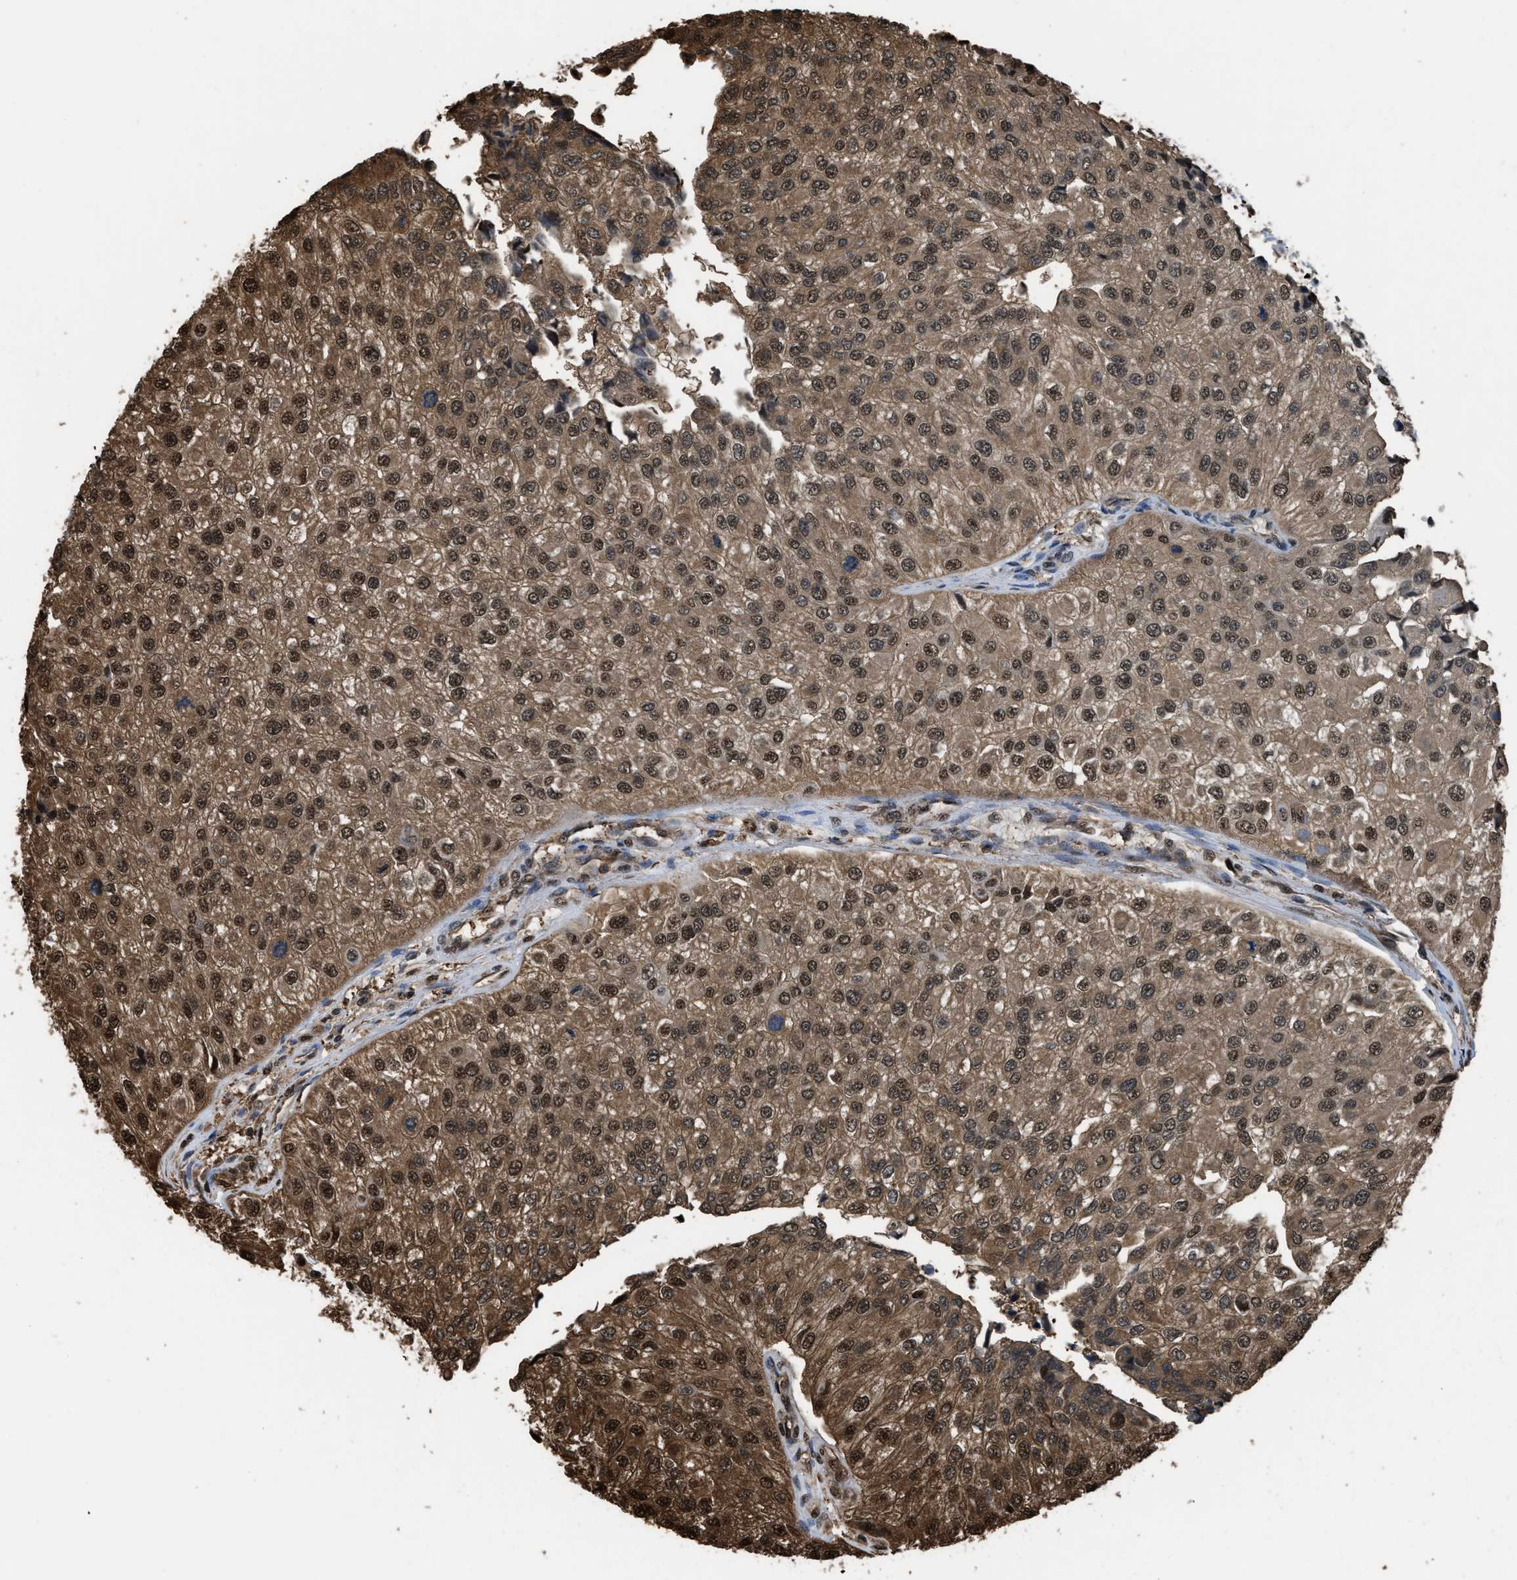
{"staining": {"intensity": "moderate", "quantity": ">75%", "location": "cytoplasmic/membranous,nuclear"}, "tissue": "urothelial cancer", "cell_type": "Tumor cells", "image_type": "cancer", "snomed": [{"axis": "morphology", "description": "Urothelial carcinoma, High grade"}, {"axis": "topography", "description": "Kidney"}, {"axis": "topography", "description": "Urinary bladder"}], "caption": "This photomicrograph exhibits immunohistochemistry staining of human urothelial cancer, with medium moderate cytoplasmic/membranous and nuclear expression in approximately >75% of tumor cells.", "gene": "FNTA", "patient": {"sex": "male", "age": 77}}